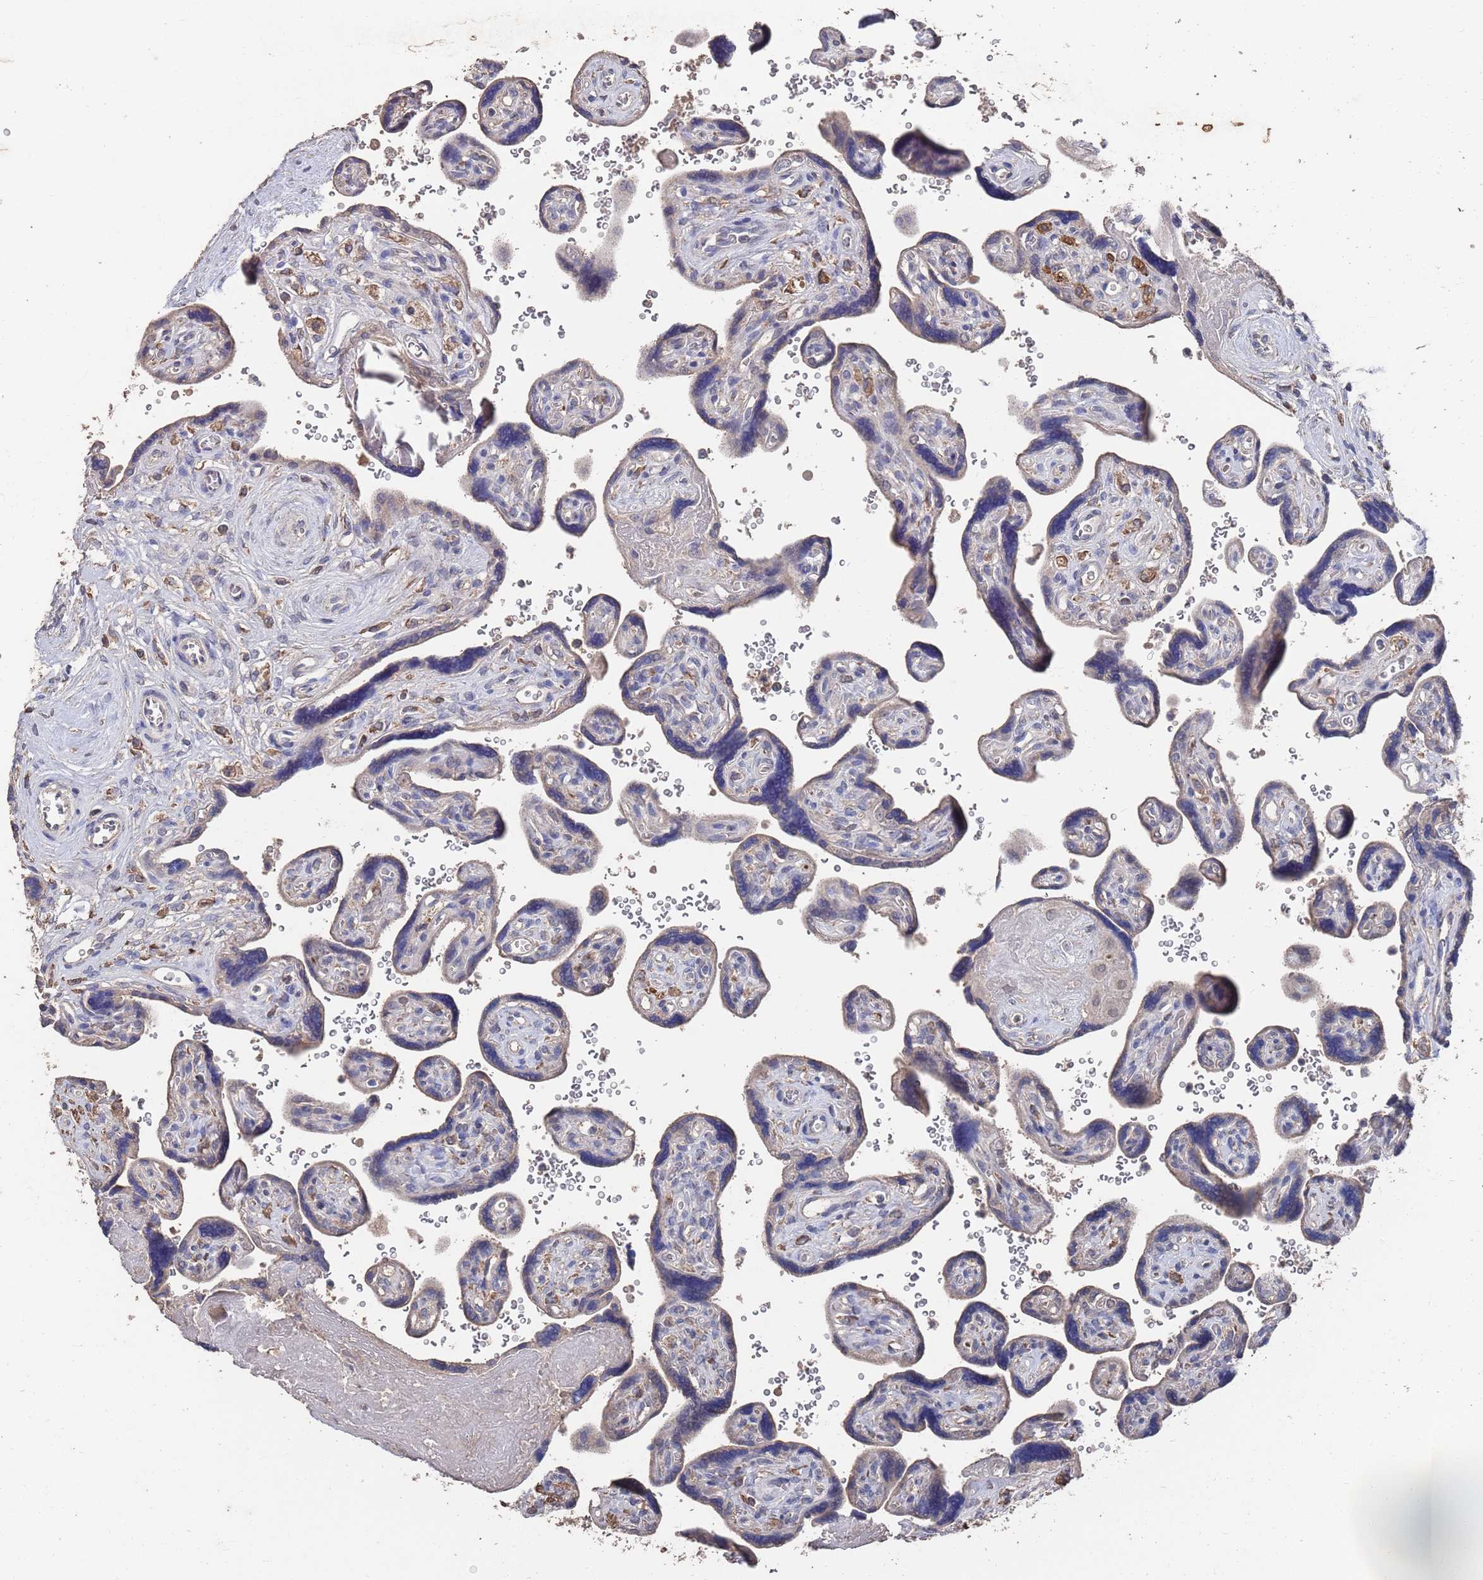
{"staining": {"intensity": "weak", "quantity": "25%-75%", "location": "cytoplasmic/membranous"}, "tissue": "placenta", "cell_type": "Trophoblastic cells", "image_type": "normal", "snomed": [{"axis": "morphology", "description": "Normal tissue, NOS"}, {"axis": "topography", "description": "Placenta"}], "caption": "Benign placenta was stained to show a protein in brown. There is low levels of weak cytoplasmic/membranous positivity in approximately 25%-75% of trophoblastic cells. (IHC, brightfield microscopy, high magnification).", "gene": "BTBD18", "patient": {"sex": "female", "age": 39}}